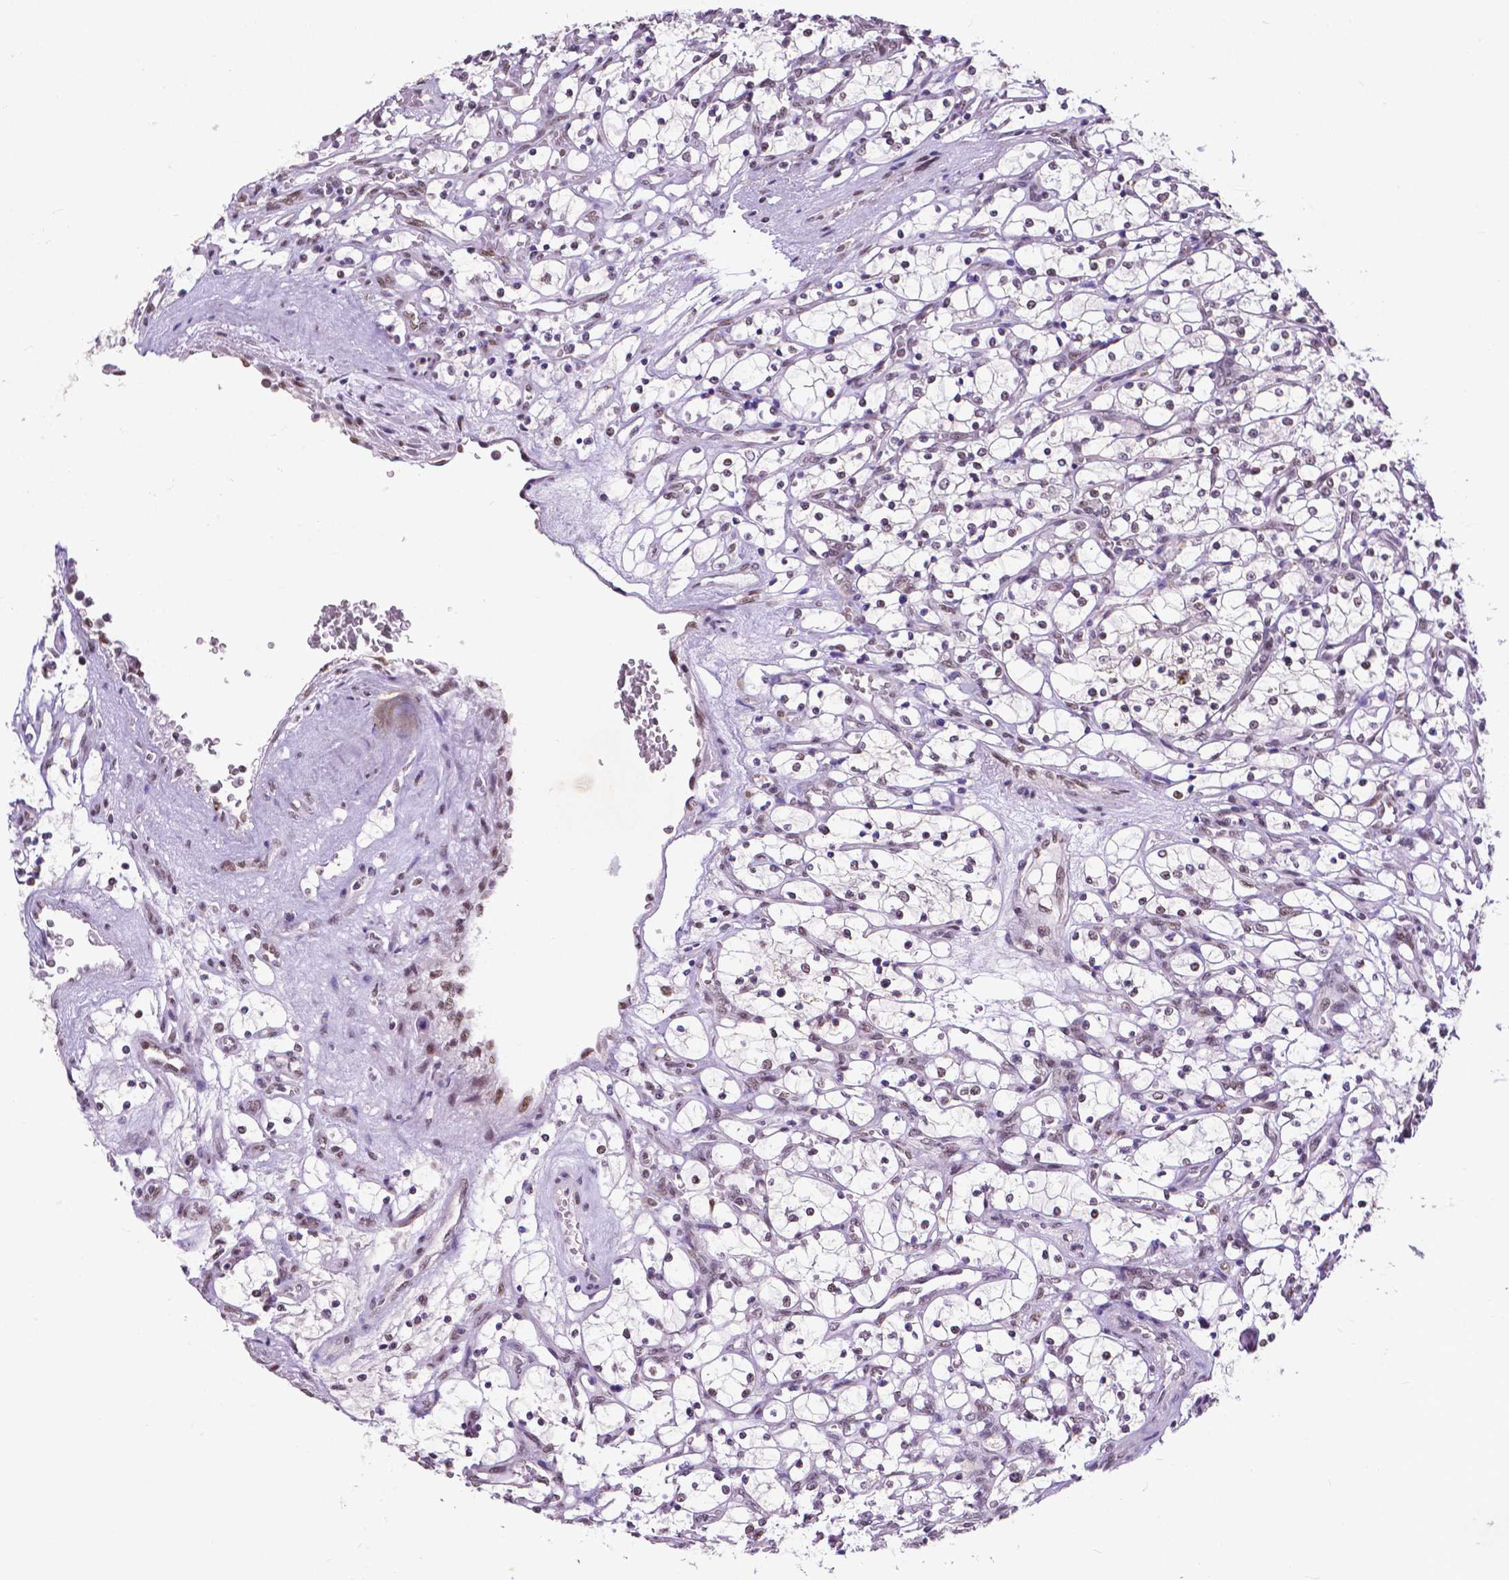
{"staining": {"intensity": "negative", "quantity": "none", "location": "none"}, "tissue": "renal cancer", "cell_type": "Tumor cells", "image_type": "cancer", "snomed": [{"axis": "morphology", "description": "Adenocarcinoma, NOS"}, {"axis": "topography", "description": "Kidney"}], "caption": "Immunohistochemistry of human renal cancer shows no expression in tumor cells.", "gene": "ATRX", "patient": {"sex": "female", "age": 69}}